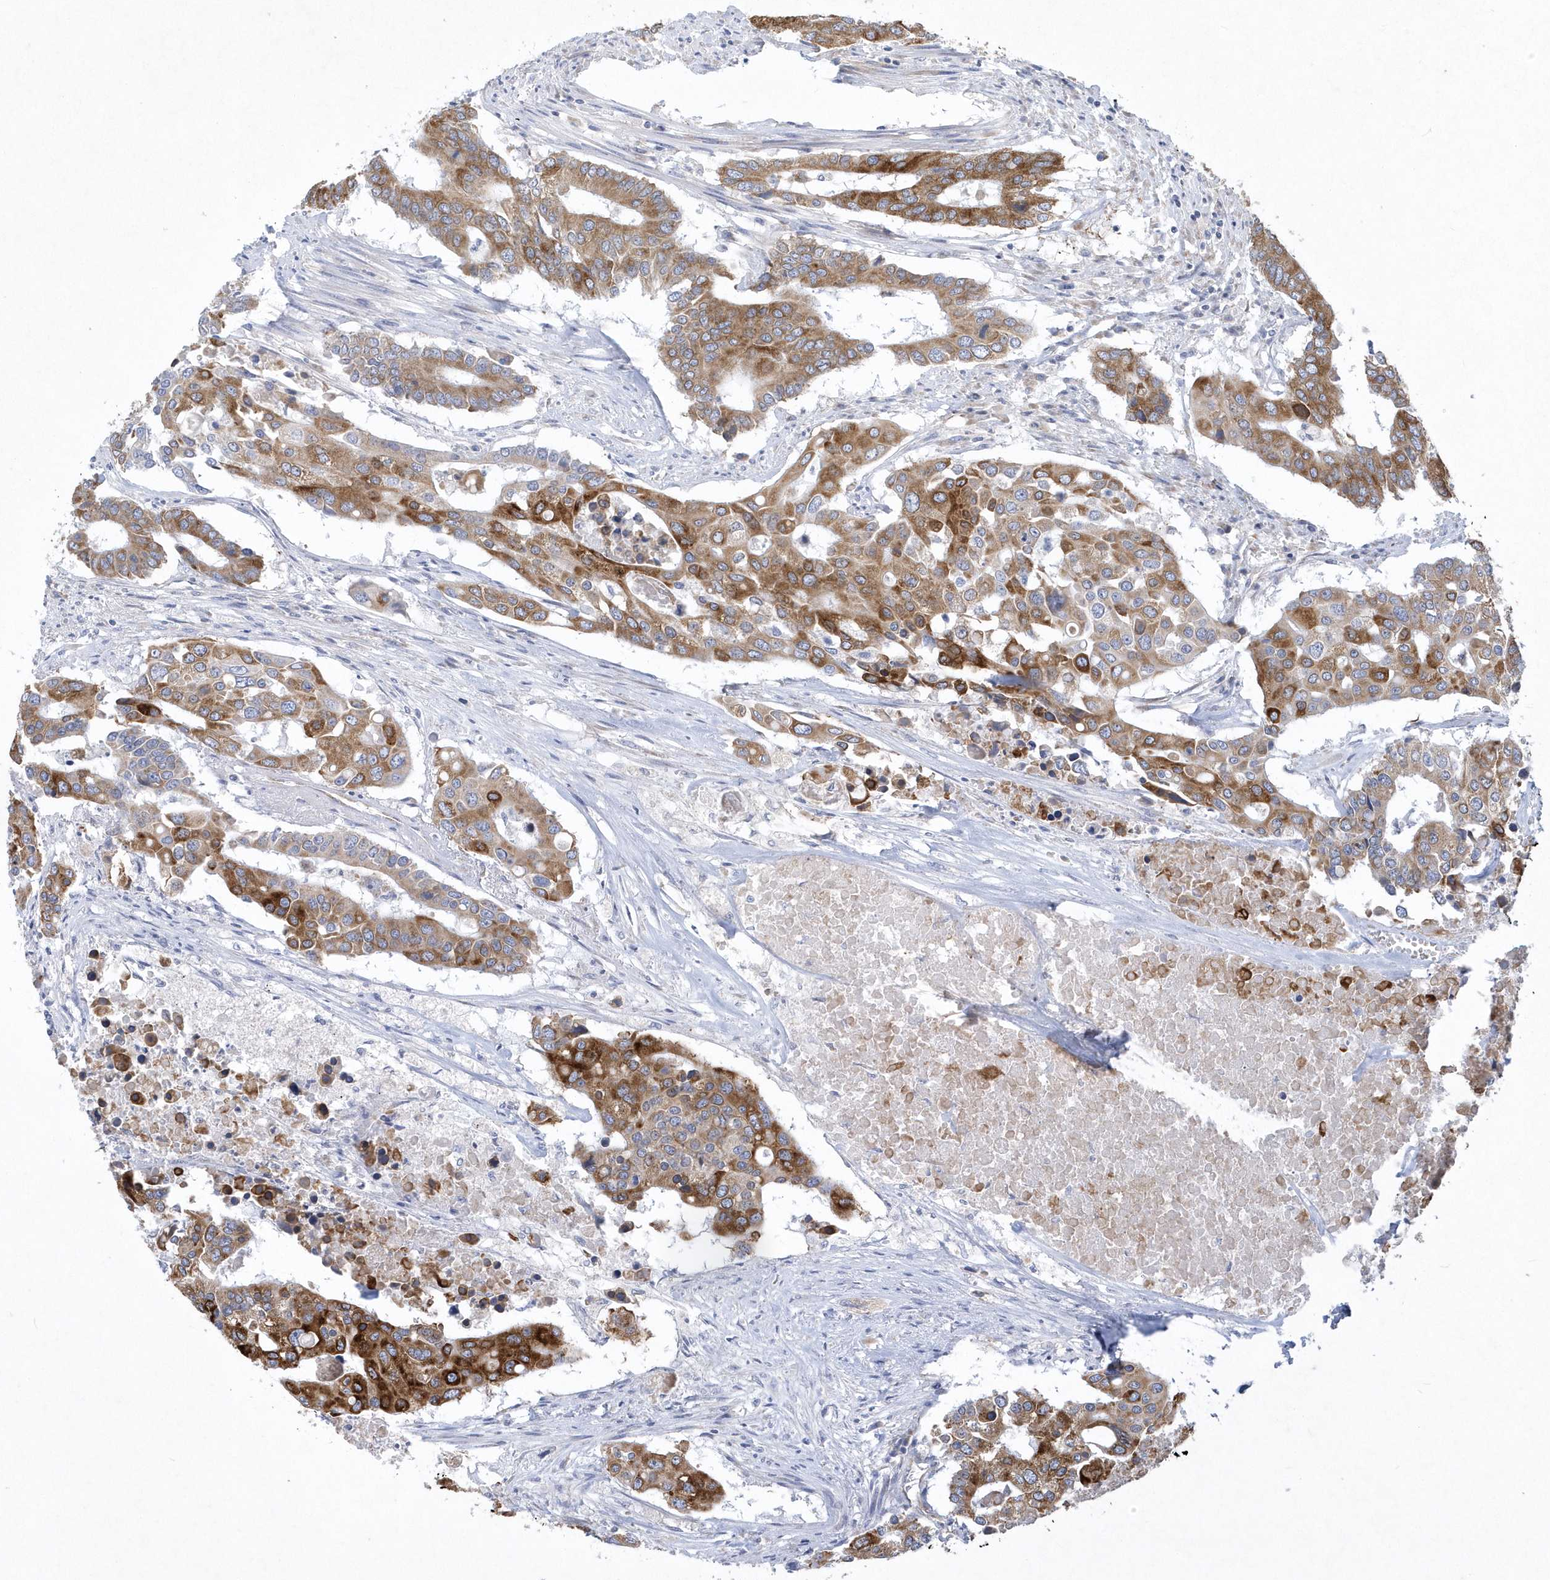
{"staining": {"intensity": "moderate", "quantity": ">75%", "location": "cytoplasmic/membranous"}, "tissue": "colorectal cancer", "cell_type": "Tumor cells", "image_type": "cancer", "snomed": [{"axis": "morphology", "description": "Adenocarcinoma, NOS"}, {"axis": "topography", "description": "Colon"}], "caption": "The histopathology image shows staining of colorectal cancer (adenocarcinoma), revealing moderate cytoplasmic/membranous protein positivity (brown color) within tumor cells.", "gene": "DGAT1", "patient": {"sex": "male", "age": 77}}